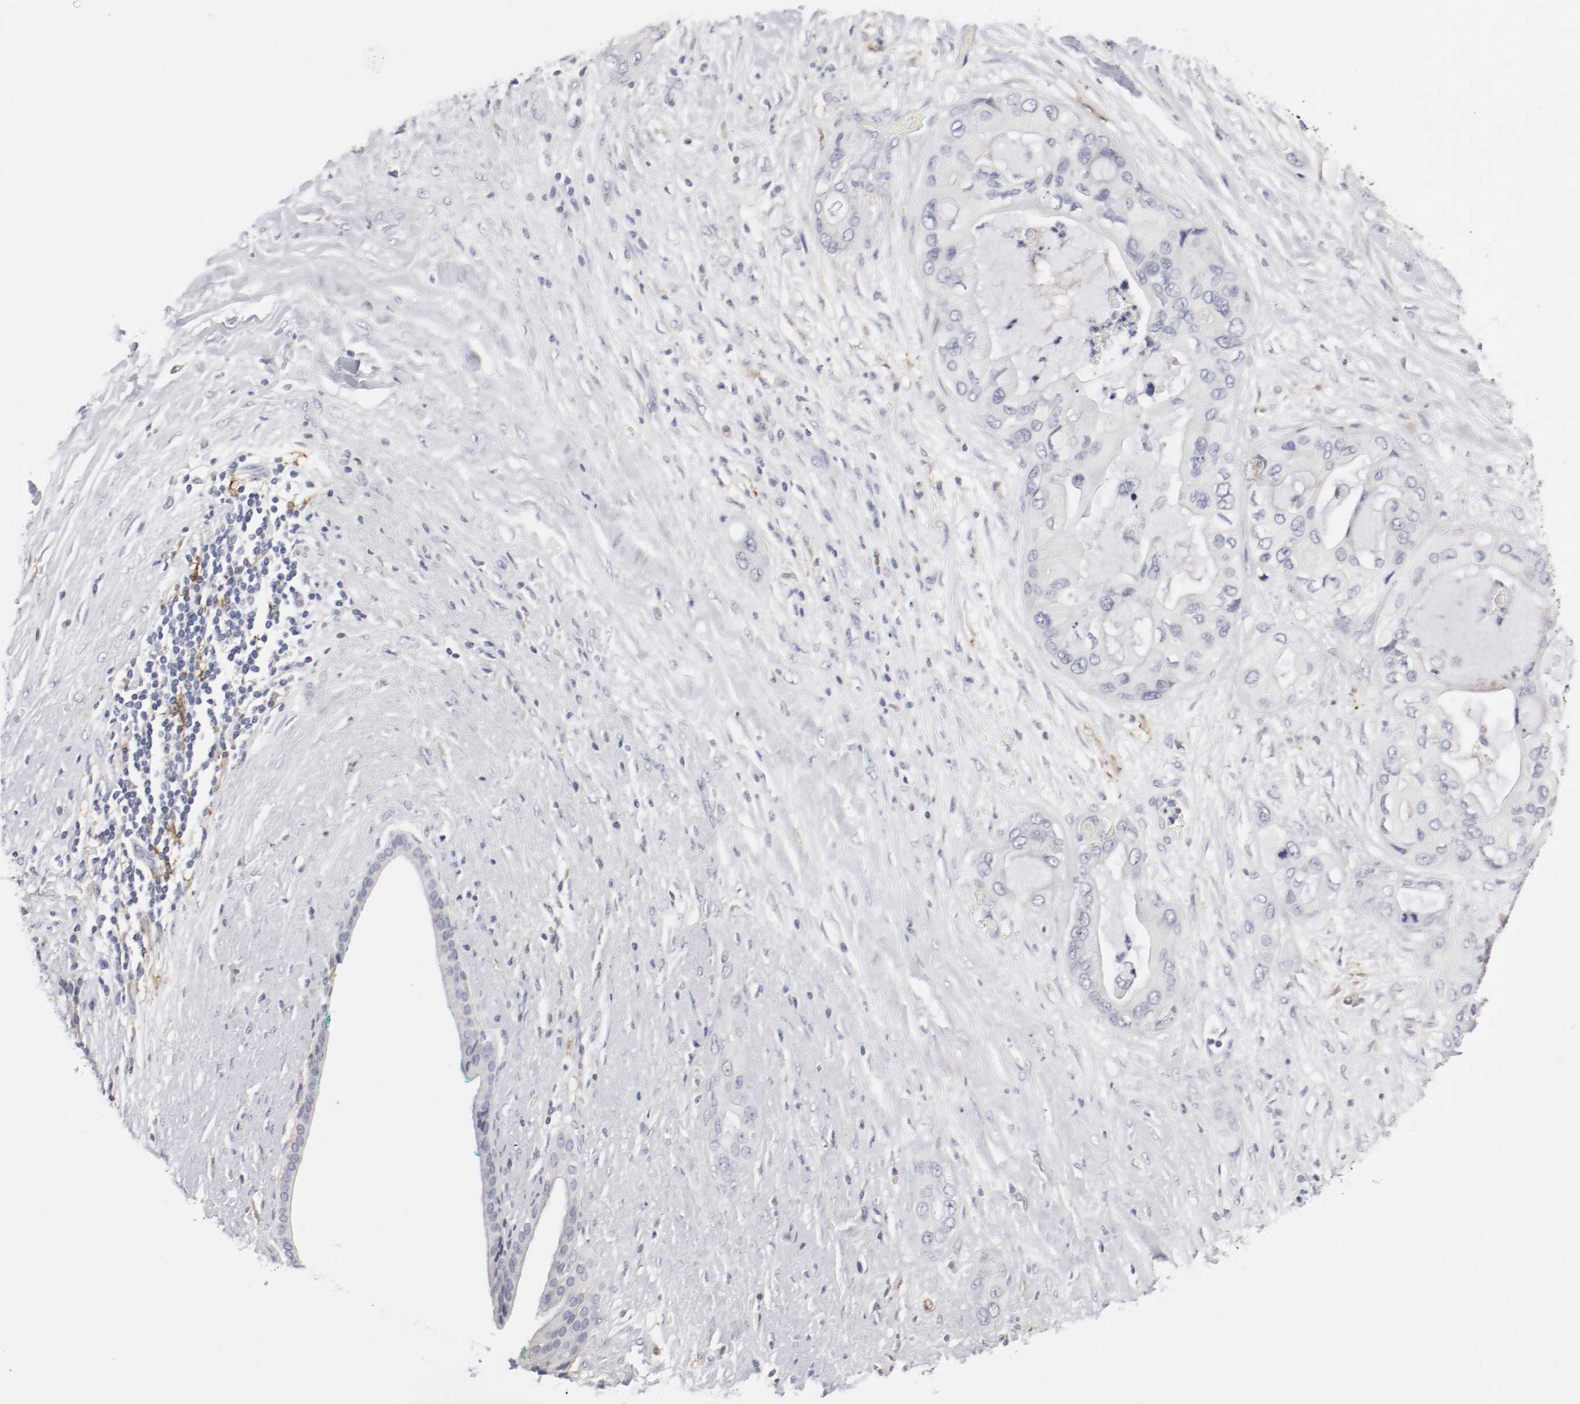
{"staining": {"intensity": "moderate", "quantity": "<25%", "location": "cytoplasmic/membranous"}, "tissue": "pancreatic cancer", "cell_type": "Tumor cells", "image_type": "cancer", "snomed": [{"axis": "morphology", "description": "Adenocarcinoma, NOS"}, {"axis": "topography", "description": "Pancreas"}], "caption": "Tumor cells display low levels of moderate cytoplasmic/membranous expression in about <25% of cells in pancreatic cancer (adenocarcinoma).", "gene": "ITGAX", "patient": {"sex": "female", "age": 59}}